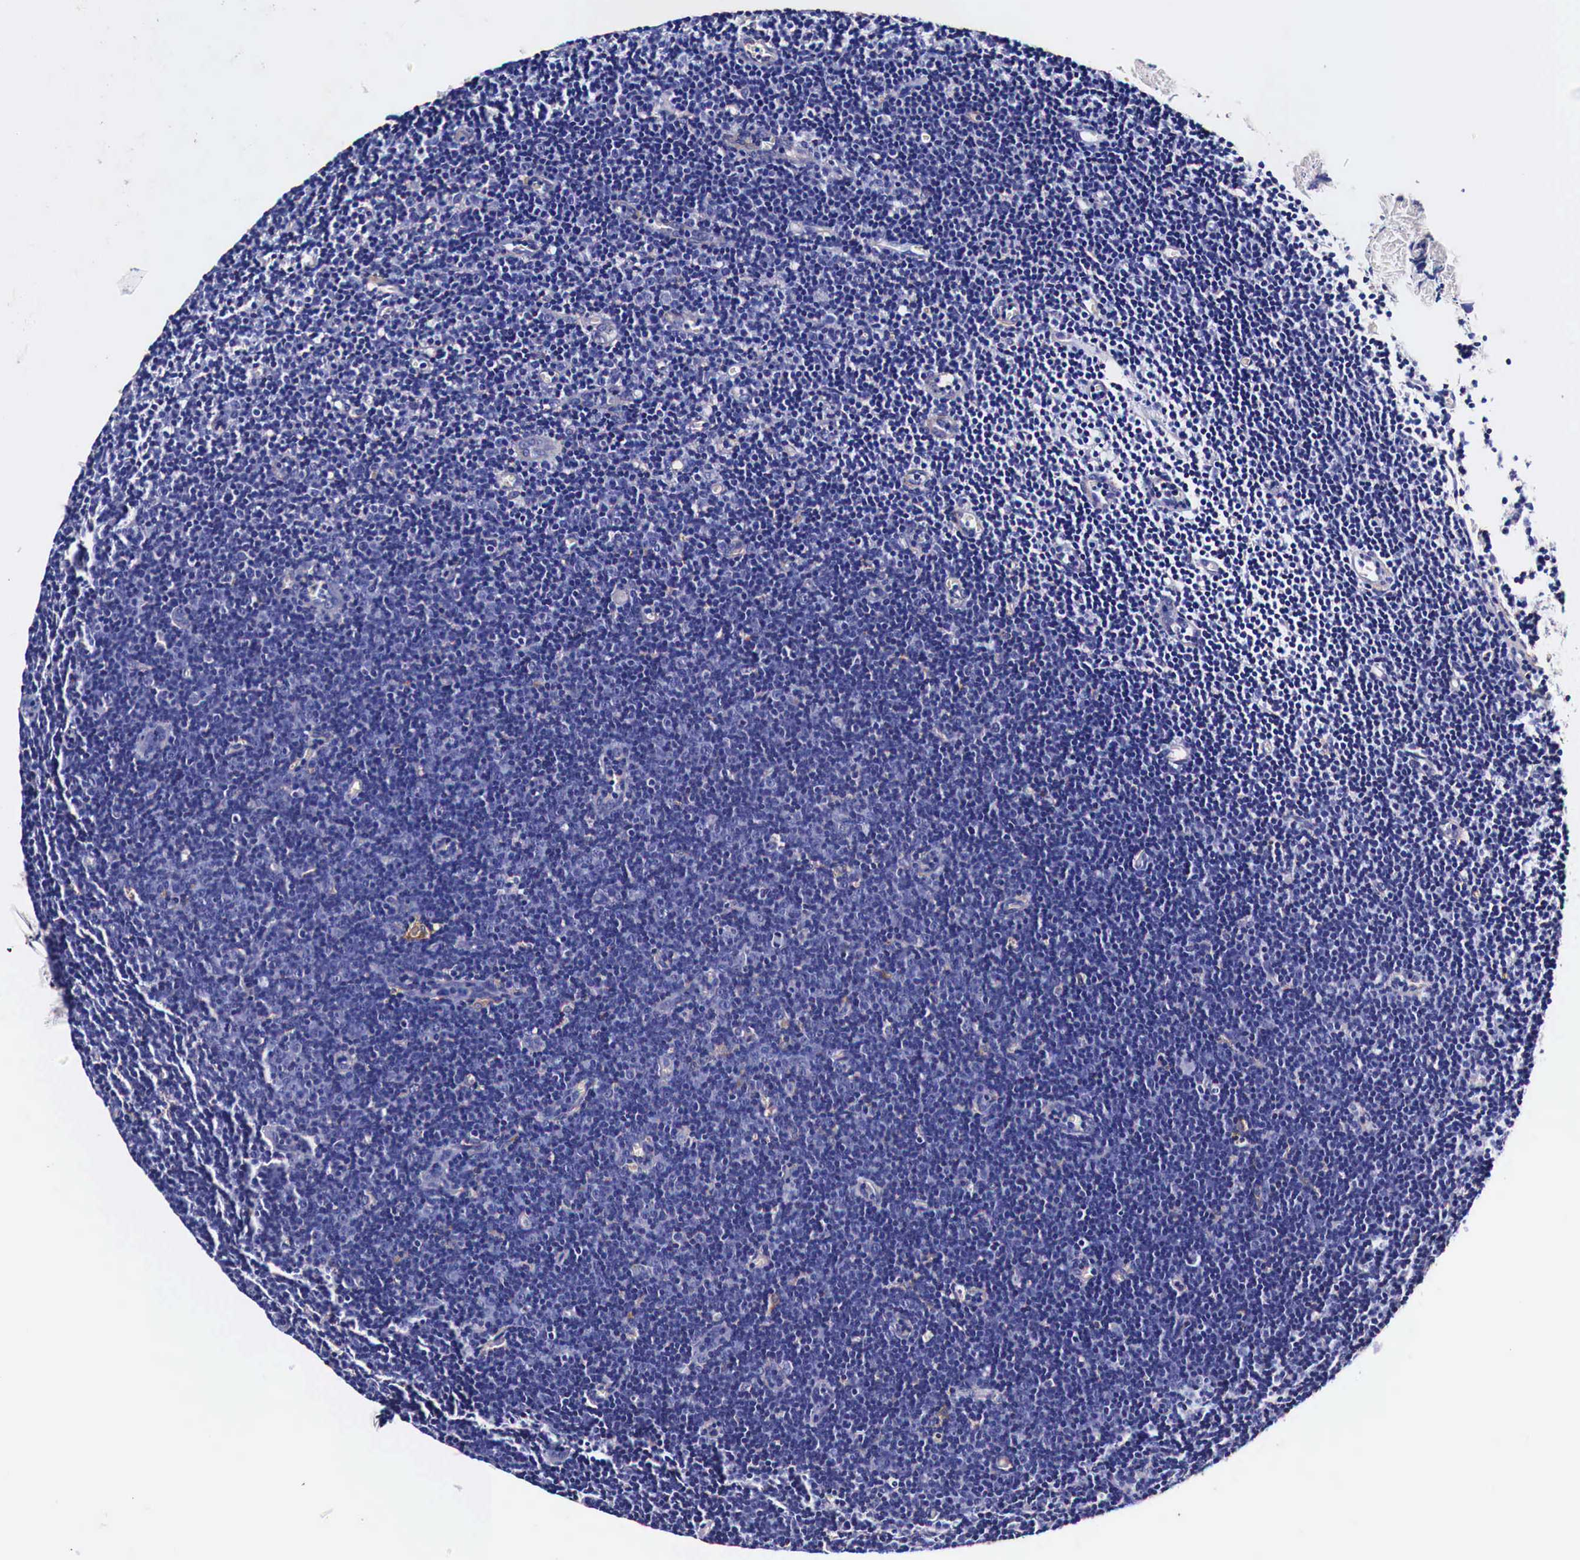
{"staining": {"intensity": "negative", "quantity": "none", "location": "none"}, "tissue": "lymphoma", "cell_type": "Tumor cells", "image_type": "cancer", "snomed": [{"axis": "morphology", "description": "Malignant lymphoma, non-Hodgkin's type, Low grade"}, {"axis": "topography", "description": "Lymph node"}], "caption": "IHC of human lymphoma shows no positivity in tumor cells.", "gene": "HSPB1", "patient": {"sex": "male", "age": 57}}